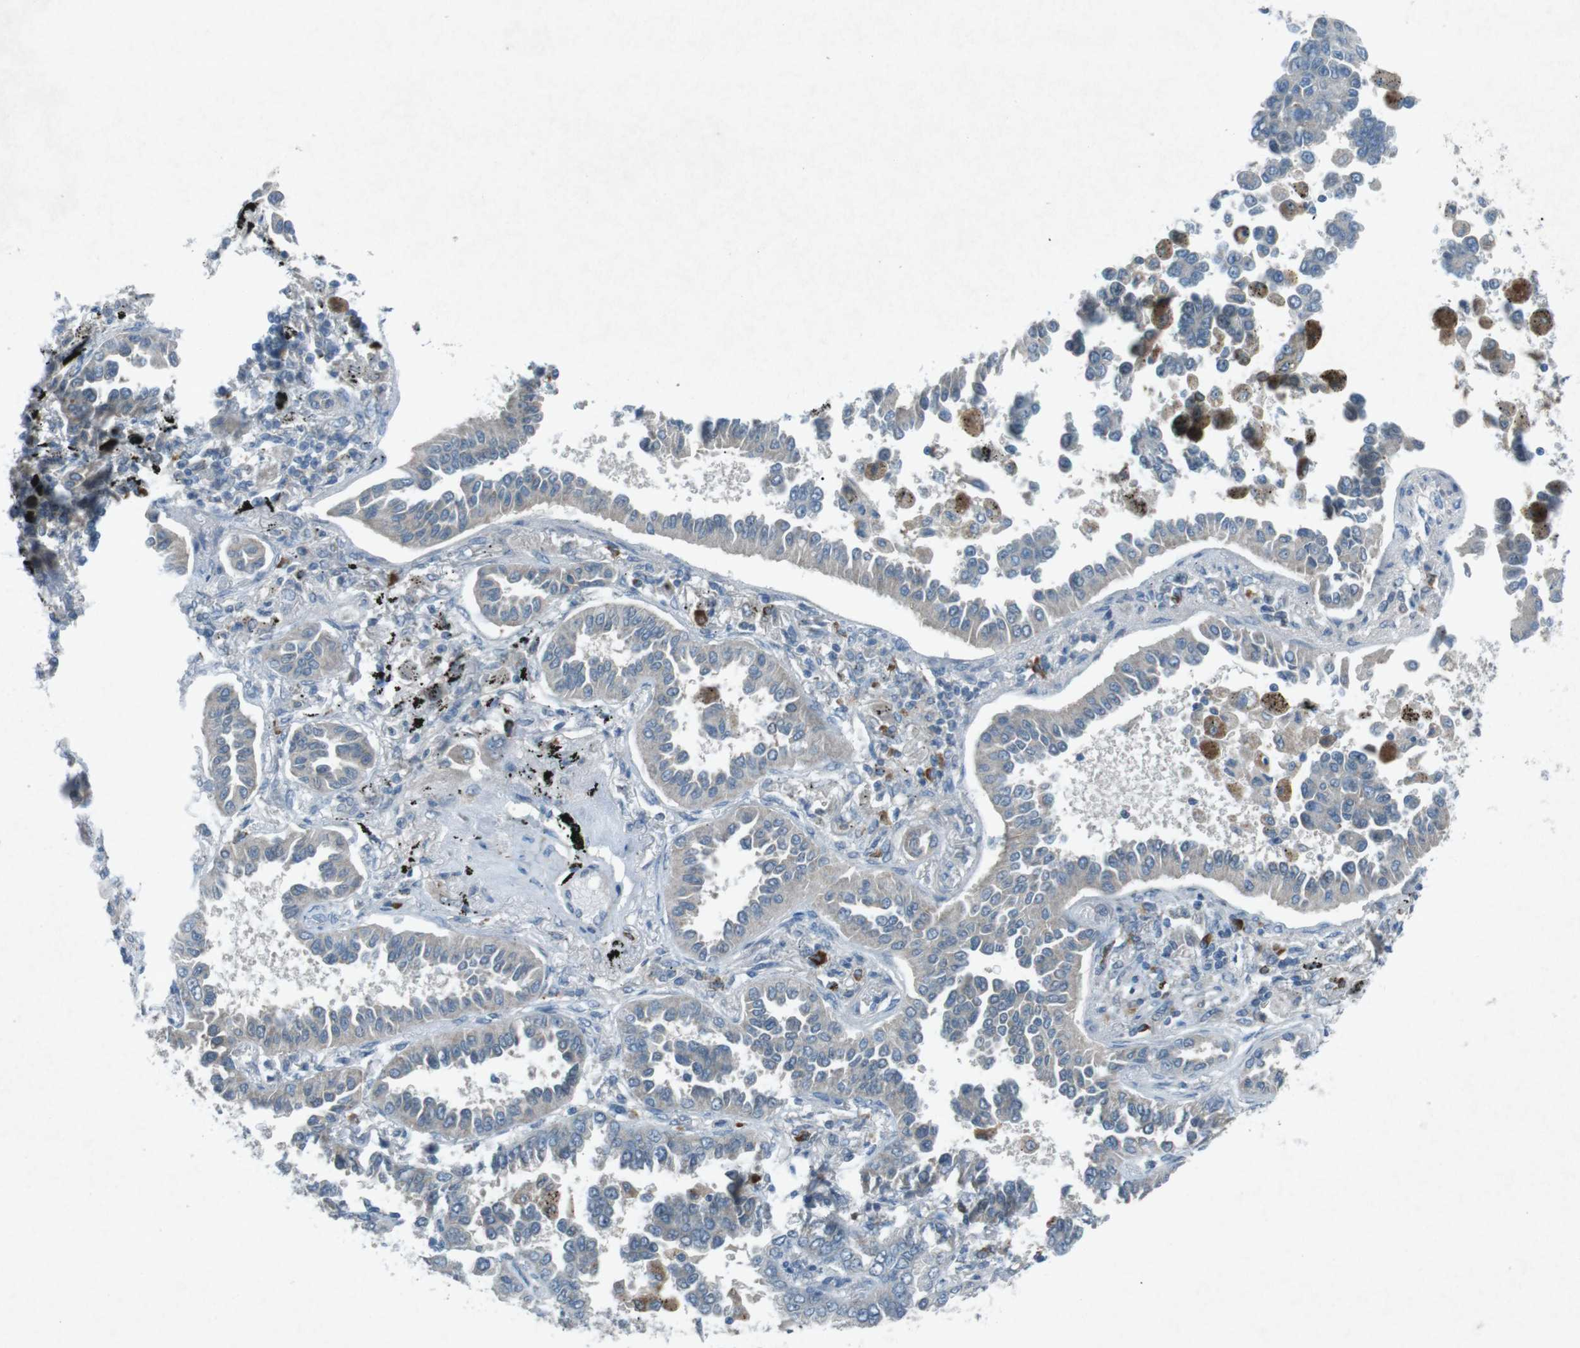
{"staining": {"intensity": "negative", "quantity": "none", "location": "none"}, "tissue": "lung cancer", "cell_type": "Tumor cells", "image_type": "cancer", "snomed": [{"axis": "morphology", "description": "Normal tissue, NOS"}, {"axis": "morphology", "description": "Adenocarcinoma, NOS"}, {"axis": "topography", "description": "Lung"}], "caption": "Immunohistochemistry (IHC) of human adenocarcinoma (lung) demonstrates no positivity in tumor cells.", "gene": "FCRLA", "patient": {"sex": "male", "age": 59}}